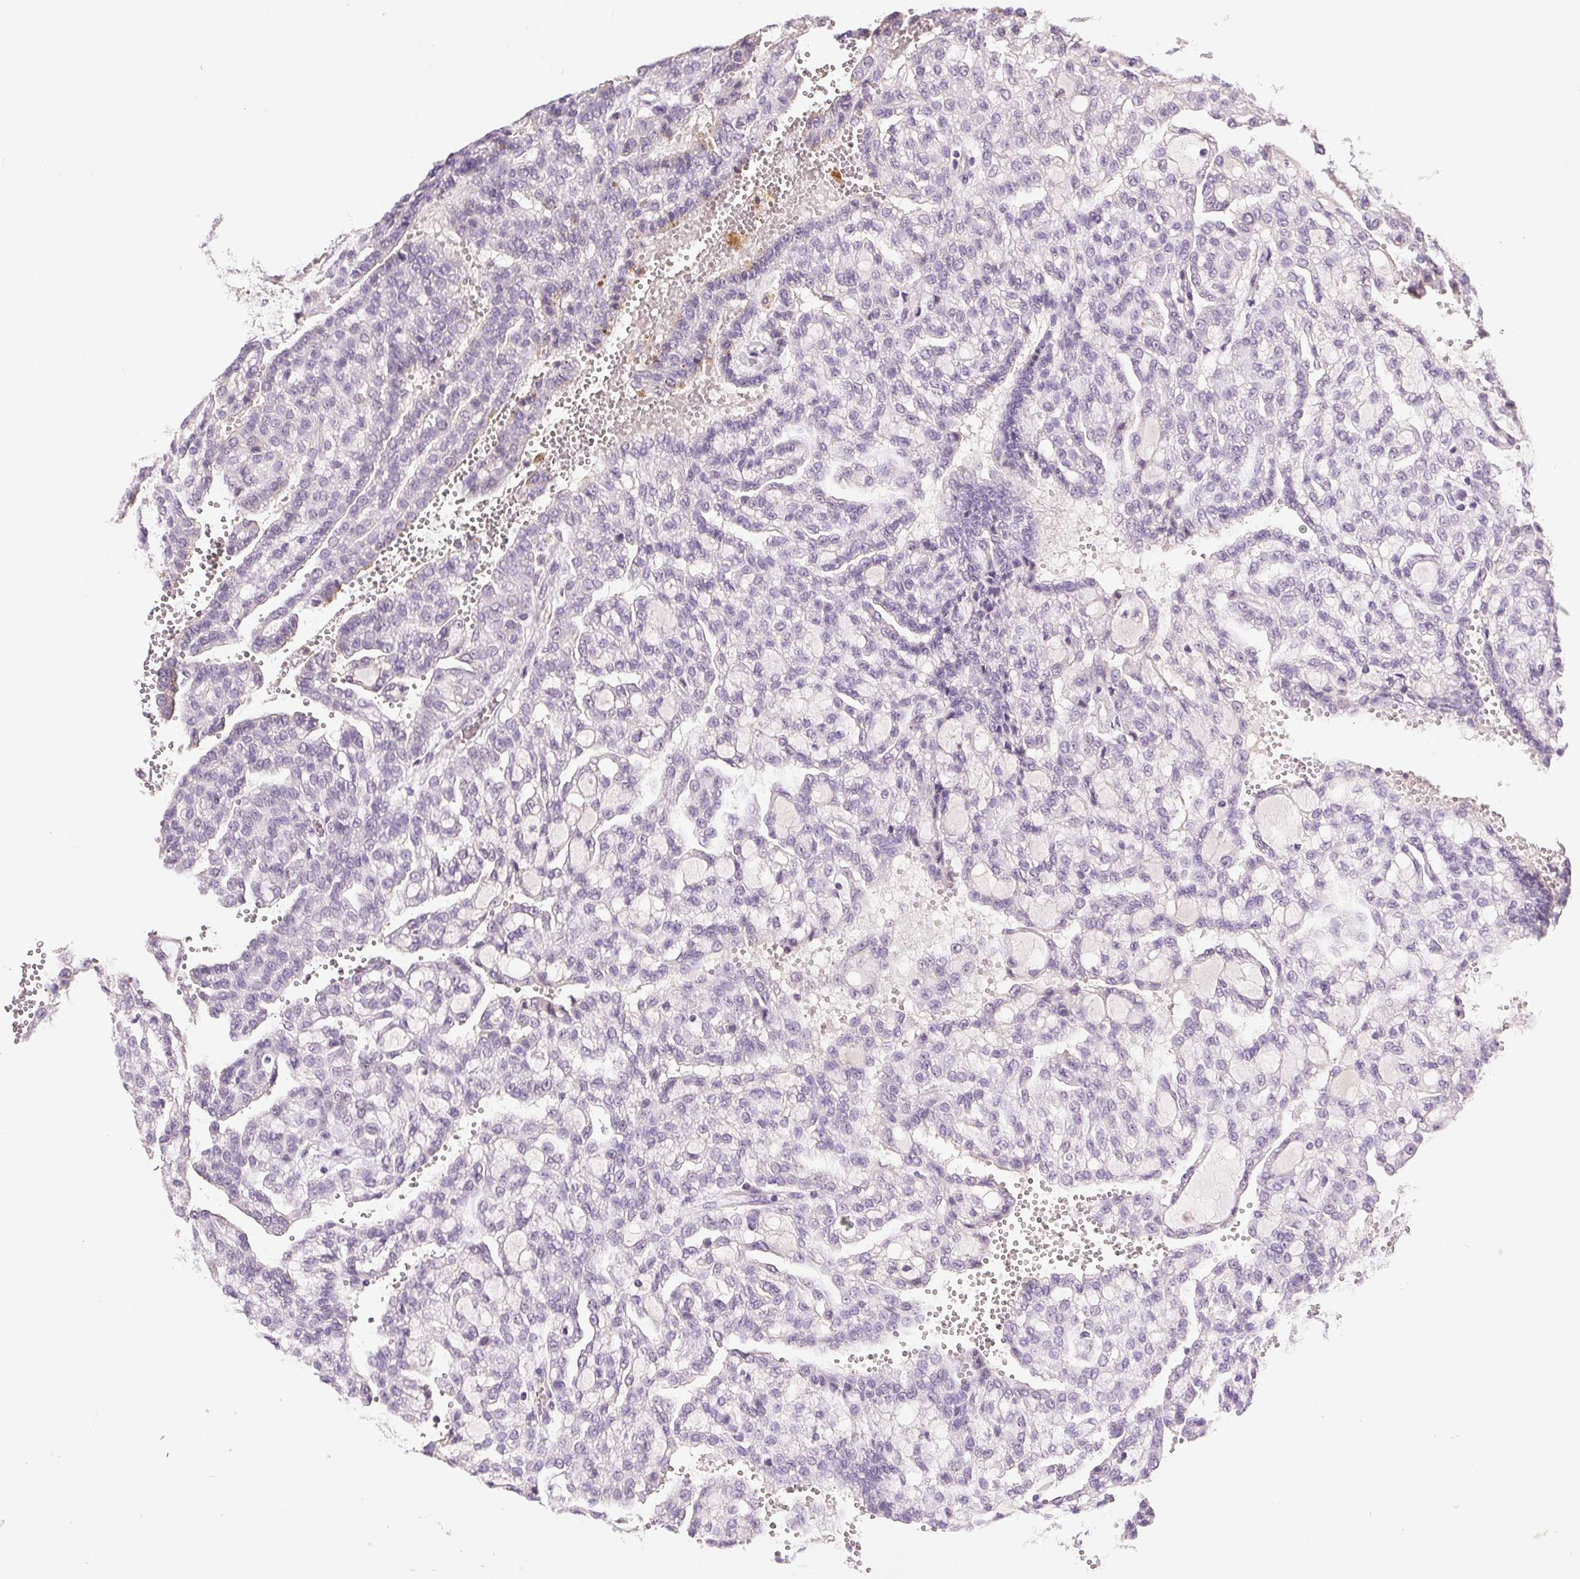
{"staining": {"intensity": "negative", "quantity": "none", "location": "none"}, "tissue": "renal cancer", "cell_type": "Tumor cells", "image_type": "cancer", "snomed": [{"axis": "morphology", "description": "Adenocarcinoma, NOS"}, {"axis": "topography", "description": "Kidney"}], "caption": "Immunohistochemistry micrograph of neoplastic tissue: human adenocarcinoma (renal) stained with DAB shows no significant protein expression in tumor cells. (DAB immunohistochemistry (IHC) with hematoxylin counter stain).", "gene": "BPIFB2", "patient": {"sex": "male", "age": 63}}